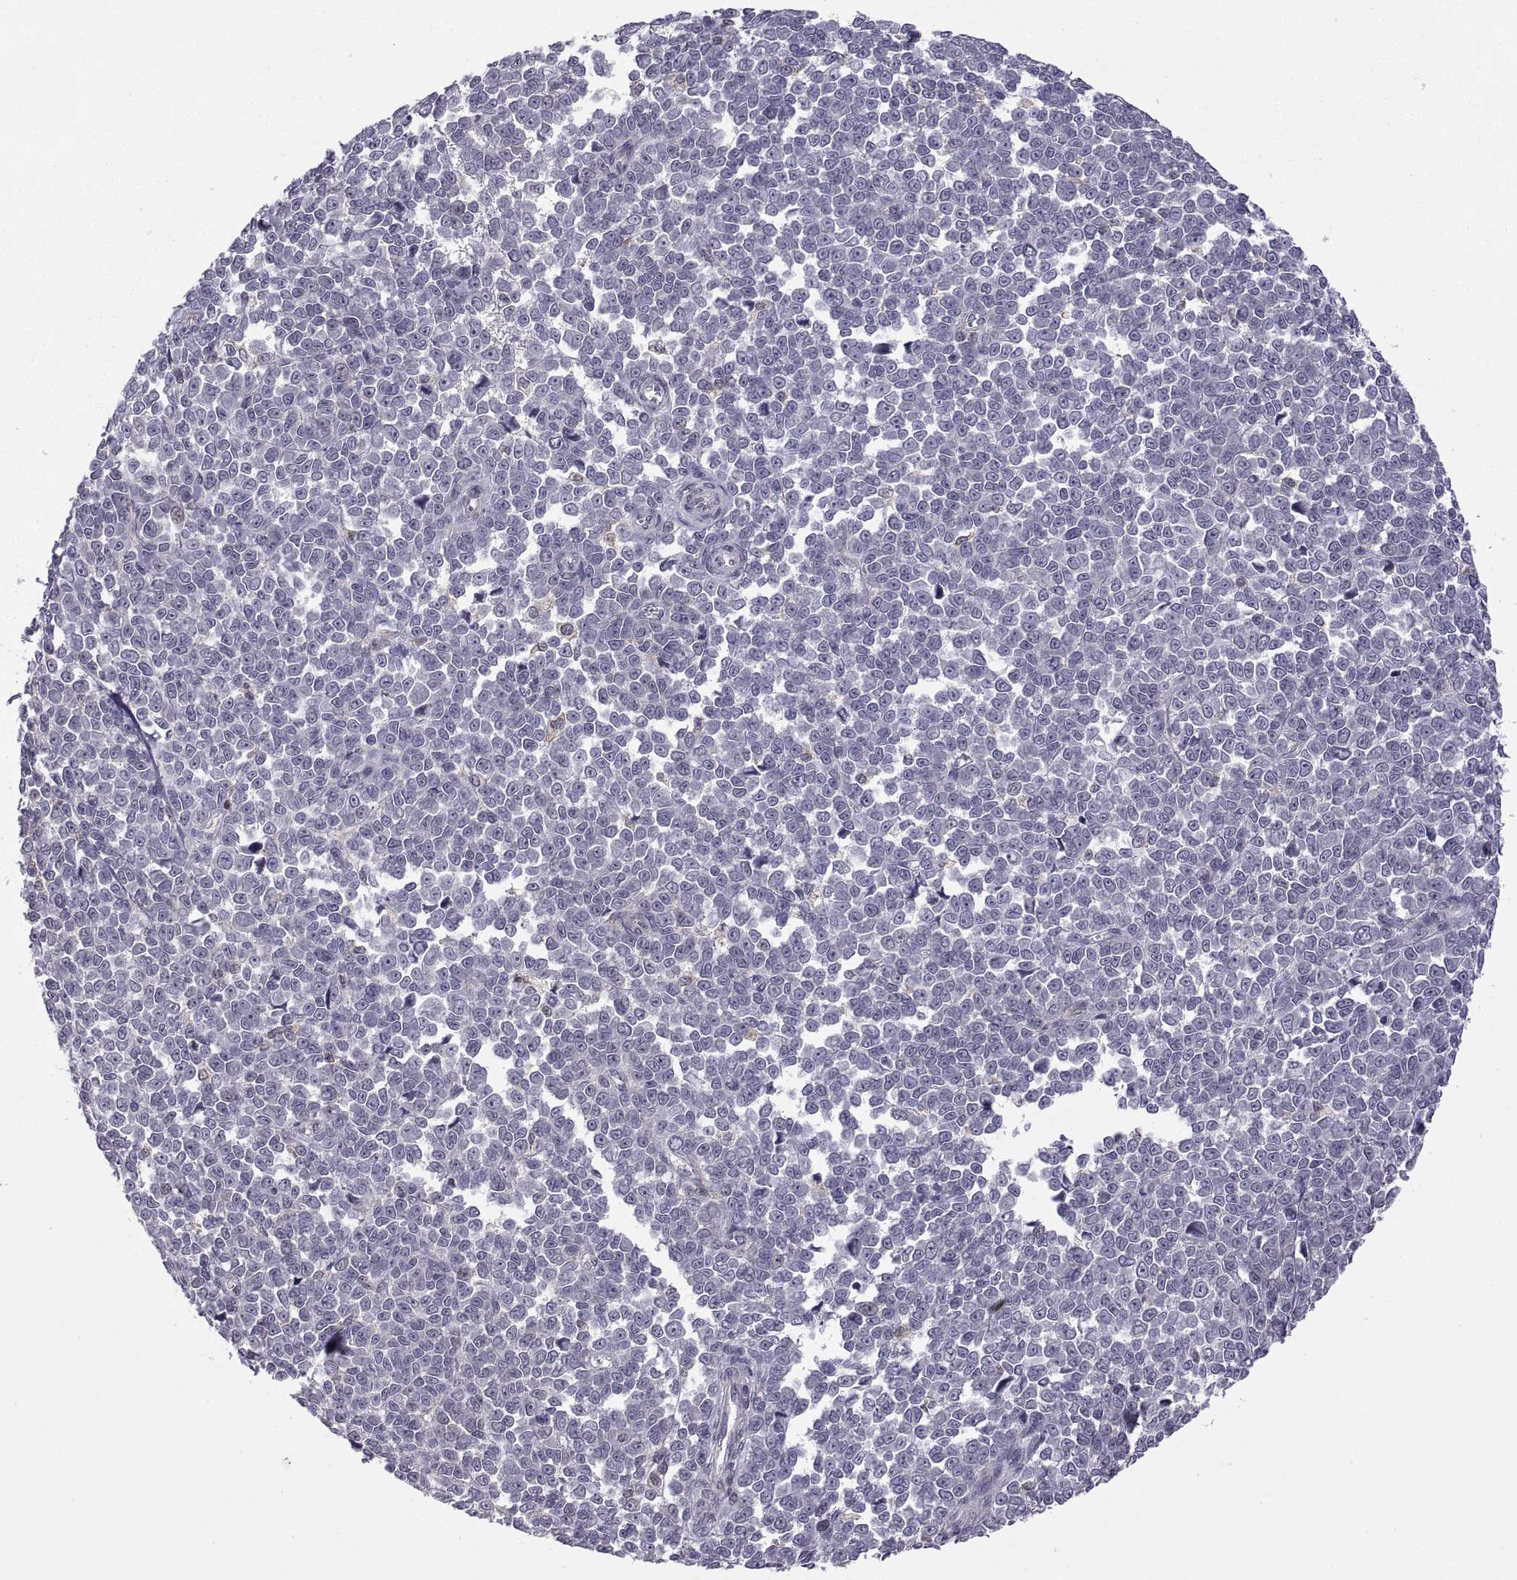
{"staining": {"intensity": "negative", "quantity": "none", "location": "none"}, "tissue": "melanoma", "cell_type": "Tumor cells", "image_type": "cancer", "snomed": [{"axis": "morphology", "description": "Malignant melanoma, NOS"}, {"axis": "topography", "description": "Skin"}], "caption": "This is a photomicrograph of IHC staining of melanoma, which shows no positivity in tumor cells.", "gene": "EZR", "patient": {"sex": "female", "age": 95}}